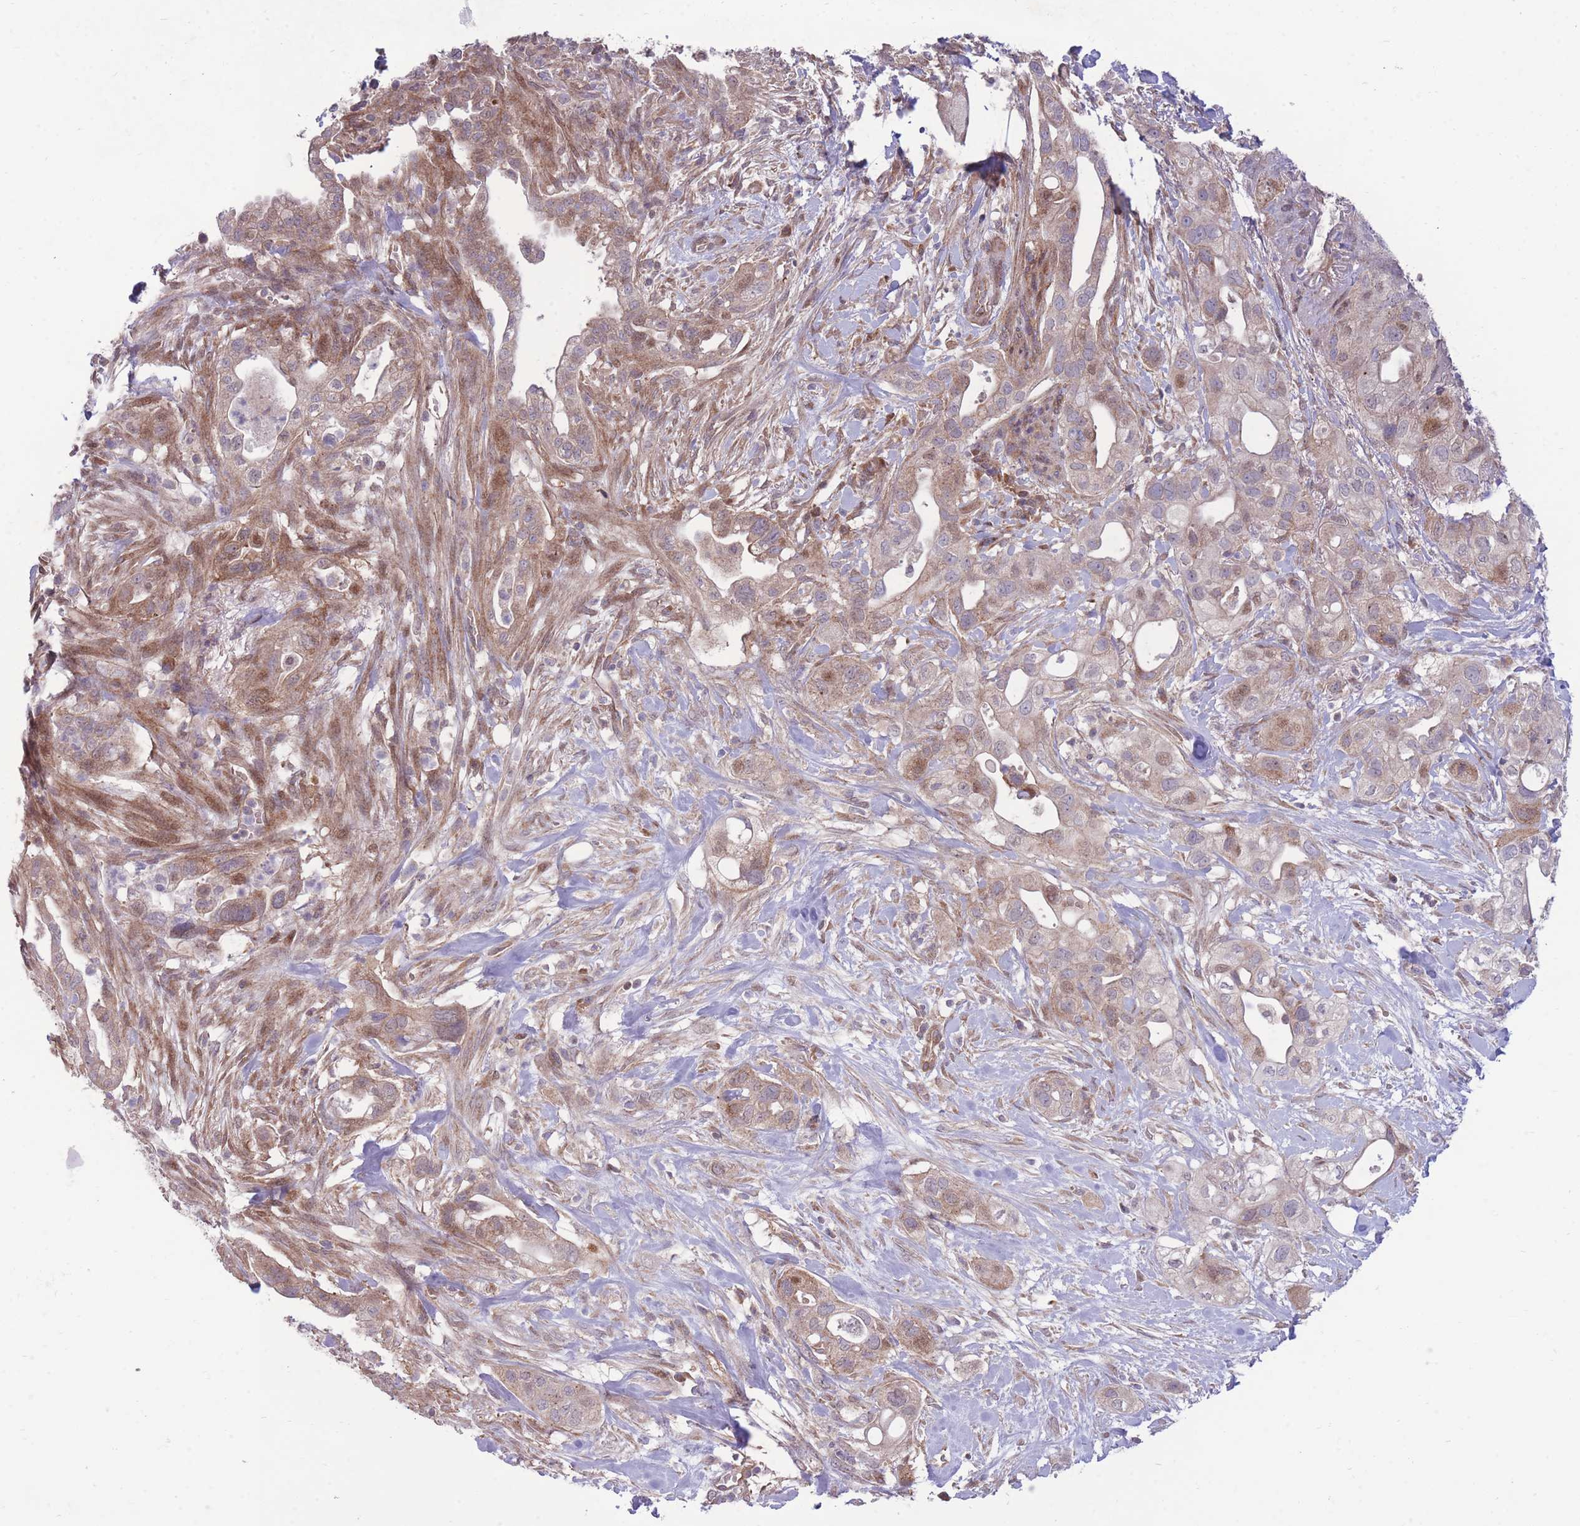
{"staining": {"intensity": "moderate", "quantity": "25%-75%", "location": "cytoplasmic/membranous"}, "tissue": "pancreatic cancer", "cell_type": "Tumor cells", "image_type": "cancer", "snomed": [{"axis": "morphology", "description": "Adenocarcinoma, NOS"}, {"axis": "topography", "description": "Pancreas"}], "caption": "Immunohistochemical staining of adenocarcinoma (pancreatic) displays moderate cytoplasmic/membranous protein staining in approximately 25%-75% of tumor cells. Nuclei are stained in blue.", "gene": "RIC8A", "patient": {"sex": "male", "age": 44}}